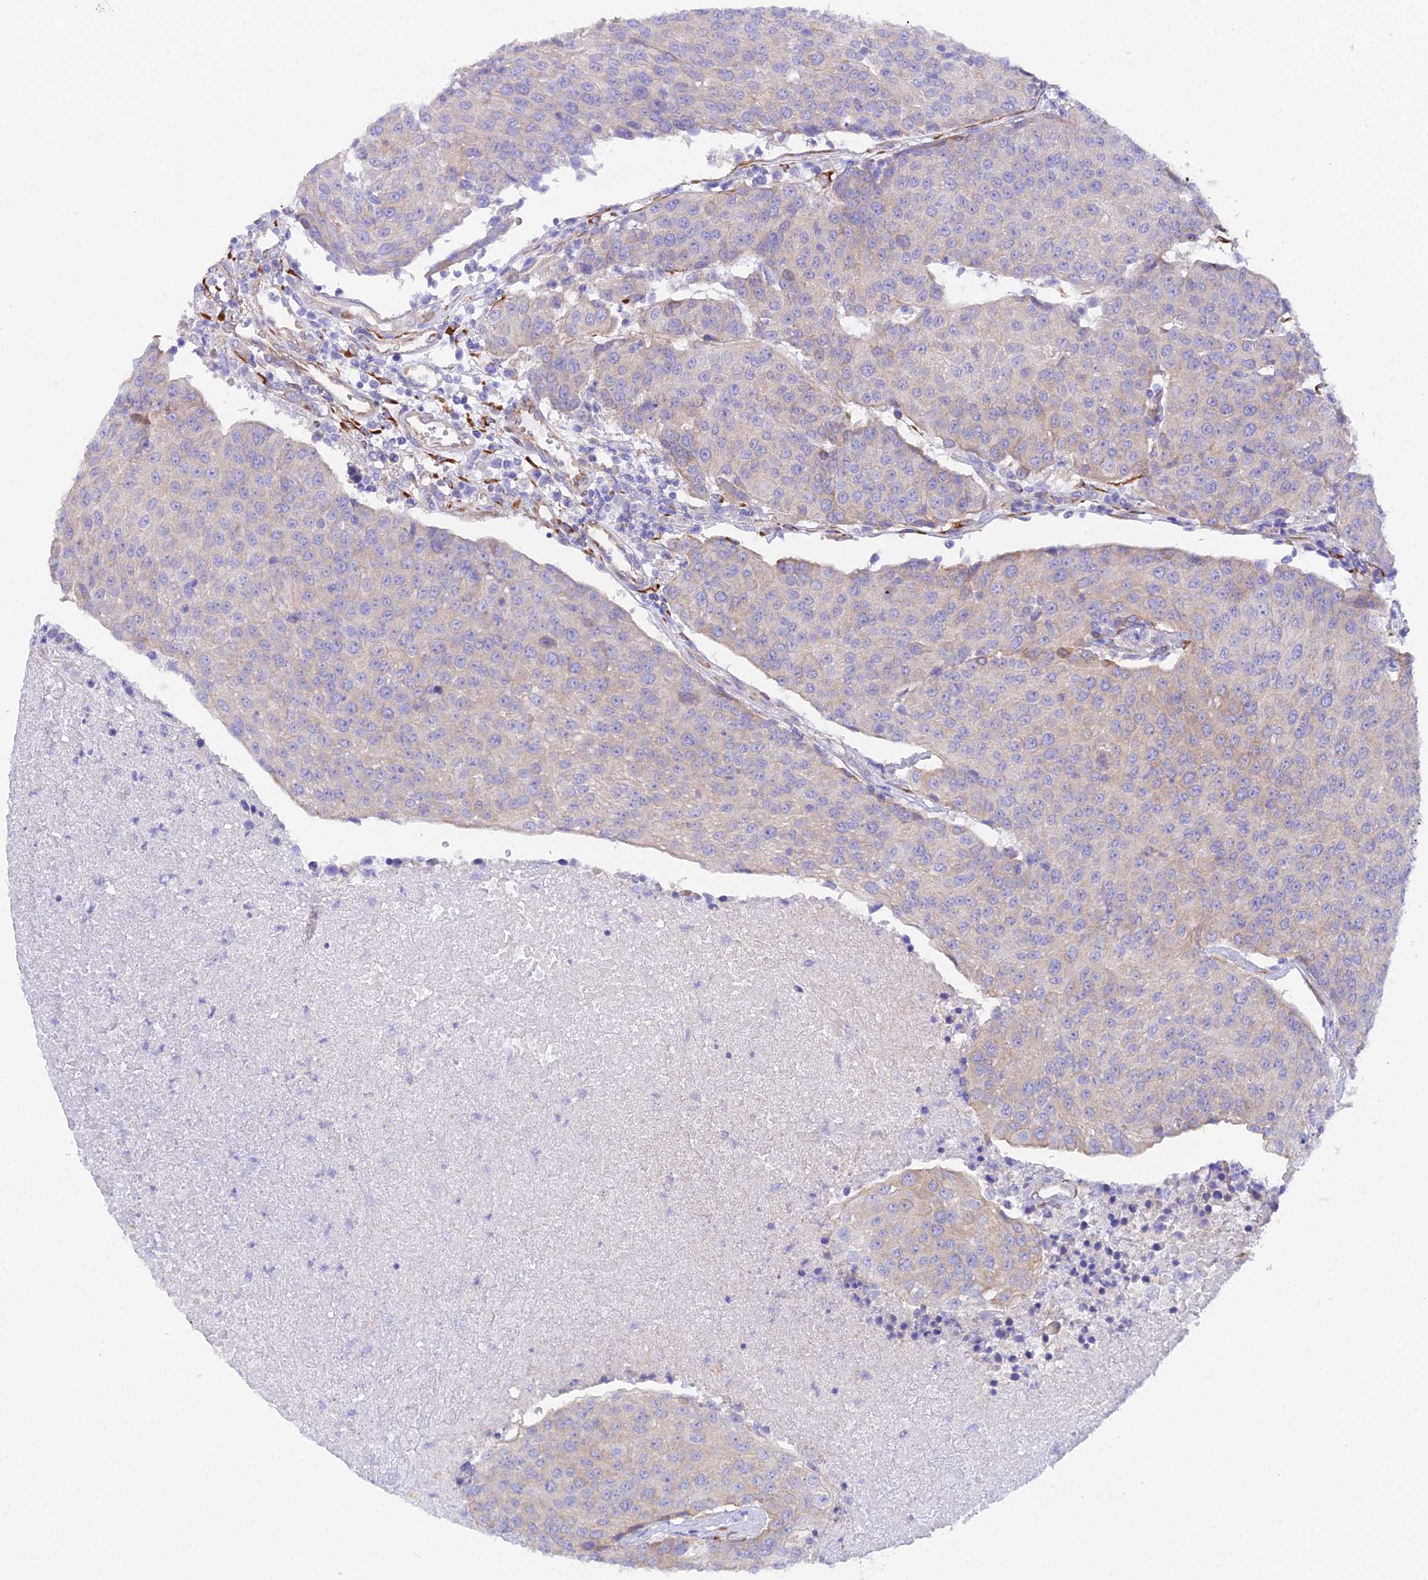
{"staining": {"intensity": "moderate", "quantity": "<25%", "location": "cytoplasmic/membranous"}, "tissue": "urothelial cancer", "cell_type": "Tumor cells", "image_type": "cancer", "snomed": [{"axis": "morphology", "description": "Urothelial carcinoma, High grade"}, {"axis": "topography", "description": "Urinary bladder"}], "caption": "IHC of high-grade urothelial carcinoma demonstrates low levels of moderate cytoplasmic/membranous staining in about <25% of tumor cells.", "gene": "CFAP45", "patient": {"sex": "female", "age": 85}}